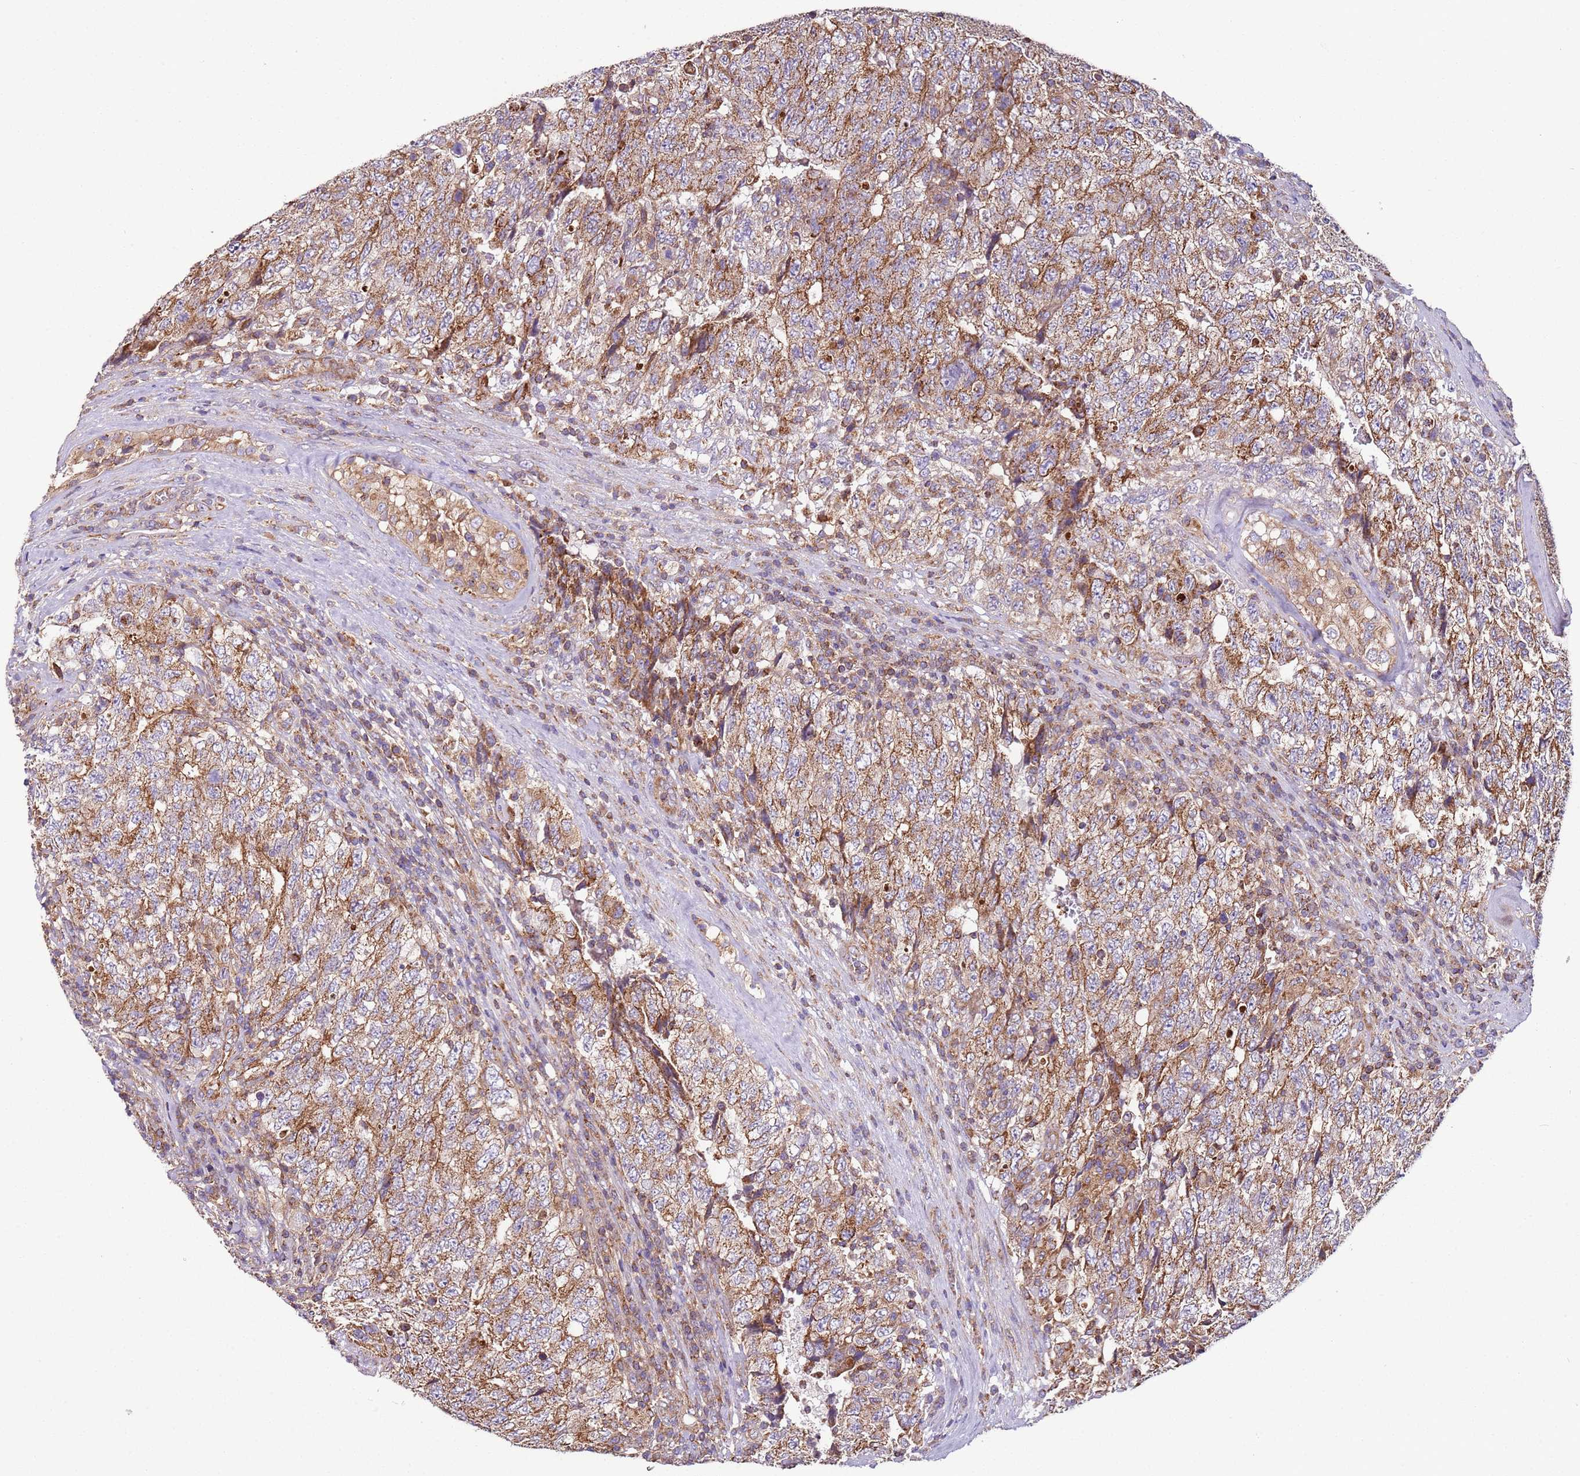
{"staining": {"intensity": "moderate", "quantity": ">75%", "location": "cytoplasmic/membranous"}, "tissue": "testis cancer", "cell_type": "Tumor cells", "image_type": "cancer", "snomed": [{"axis": "morphology", "description": "Carcinoma, Embryonal, NOS"}, {"axis": "topography", "description": "Testis"}], "caption": "This photomicrograph demonstrates immunohistochemistry staining of human embryonal carcinoma (testis), with medium moderate cytoplasmic/membranous expression in approximately >75% of tumor cells.", "gene": "RMND5A", "patient": {"sex": "male", "age": 34}}